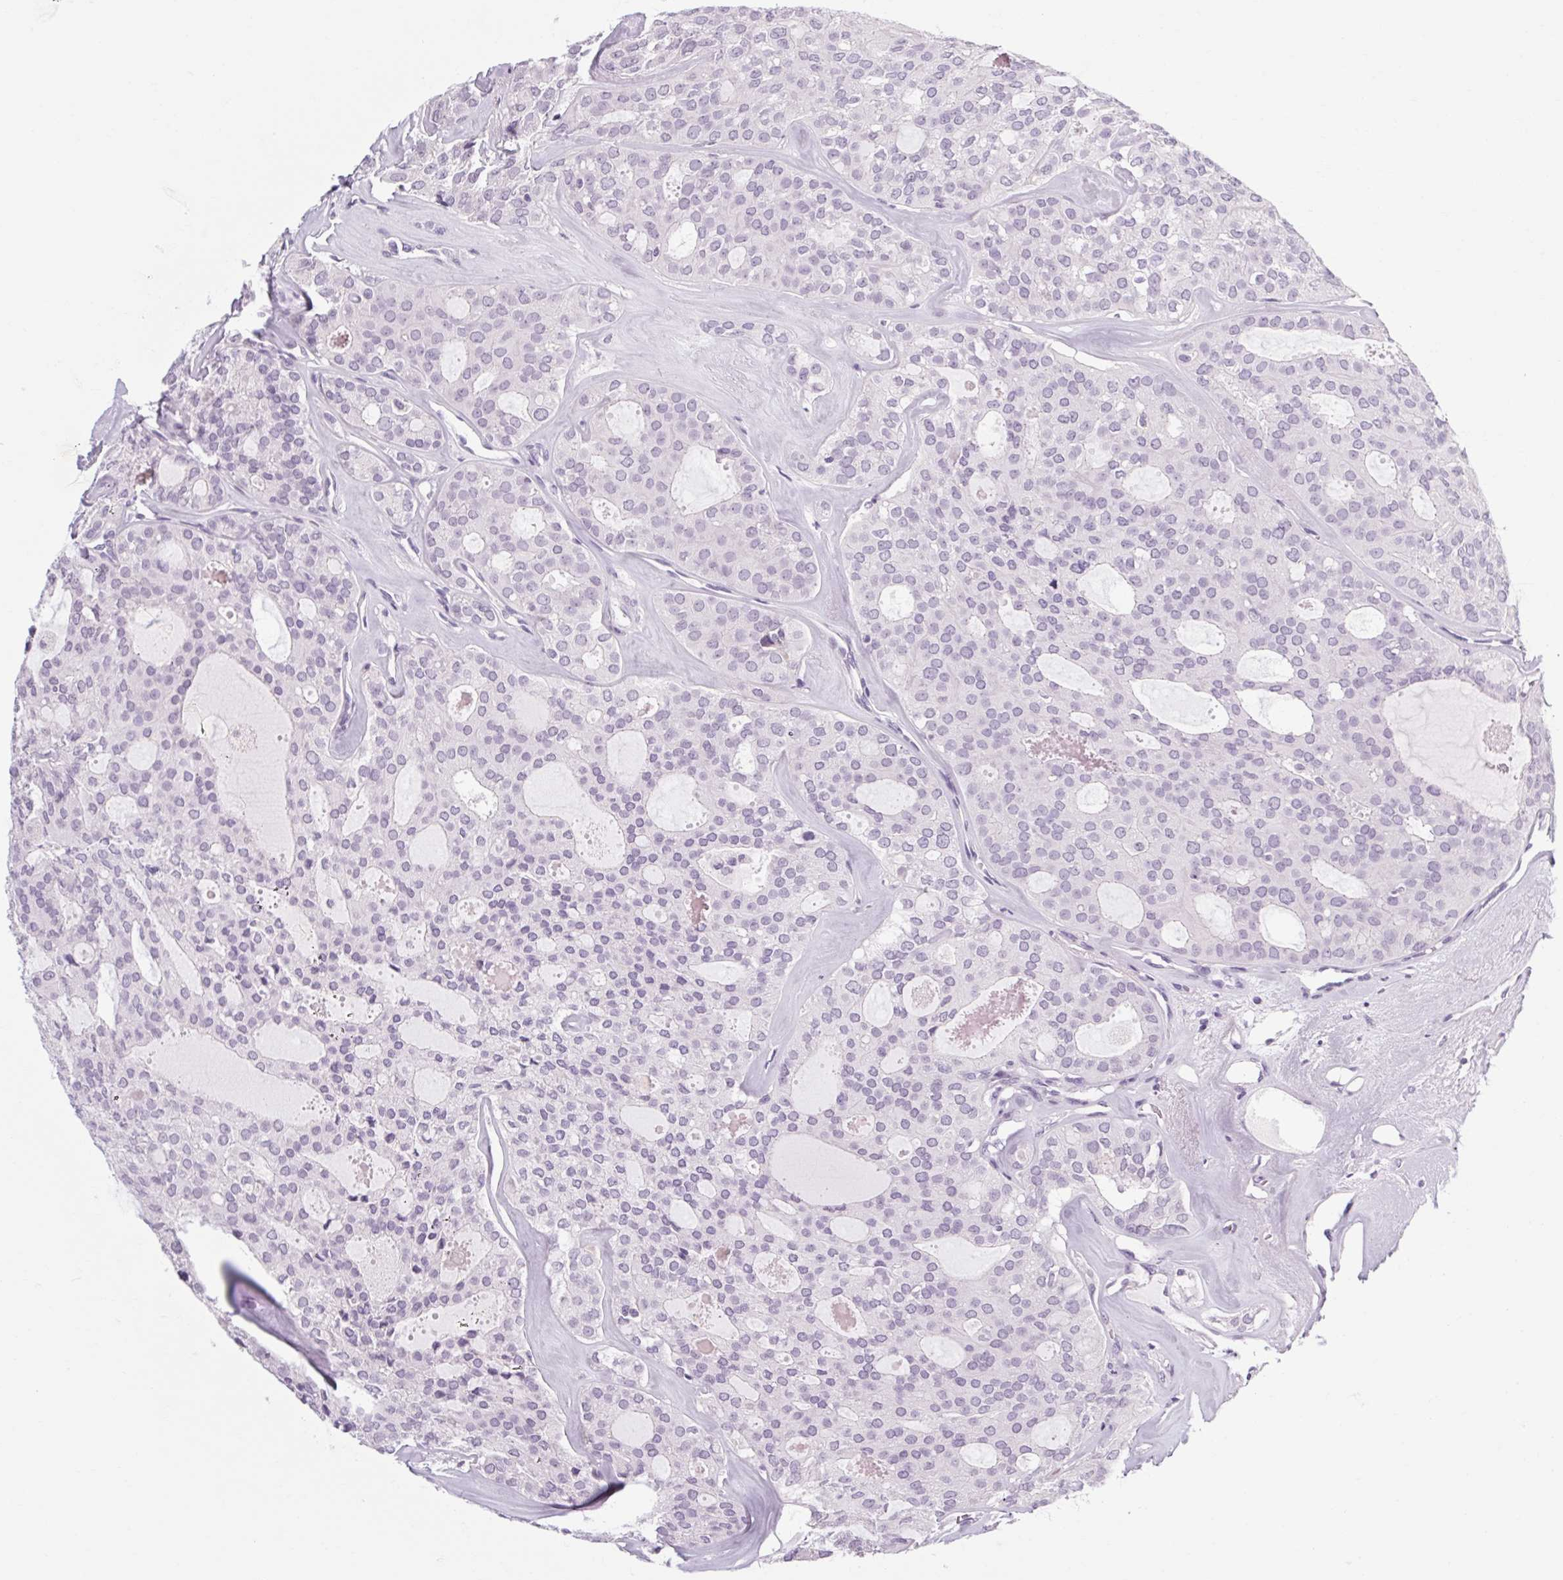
{"staining": {"intensity": "negative", "quantity": "none", "location": "none"}, "tissue": "thyroid cancer", "cell_type": "Tumor cells", "image_type": "cancer", "snomed": [{"axis": "morphology", "description": "Follicular adenoma carcinoma, NOS"}, {"axis": "topography", "description": "Thyroid gland"}], "caption": "IHC image of neoplastic tissue: thyroid cancer stained with DAB (3,3'-diaminobenzidine) shows no significant protein staining in tumor cells. Brightfield microscopy of immunohistochemistry (IHC) stained with DAB (3,3'-diaminobenzidine) (brown) and hematoxylin (blue), captured at high magnification.", "gene": "POMC", "patient": {"sex": "male", "age": 75}}